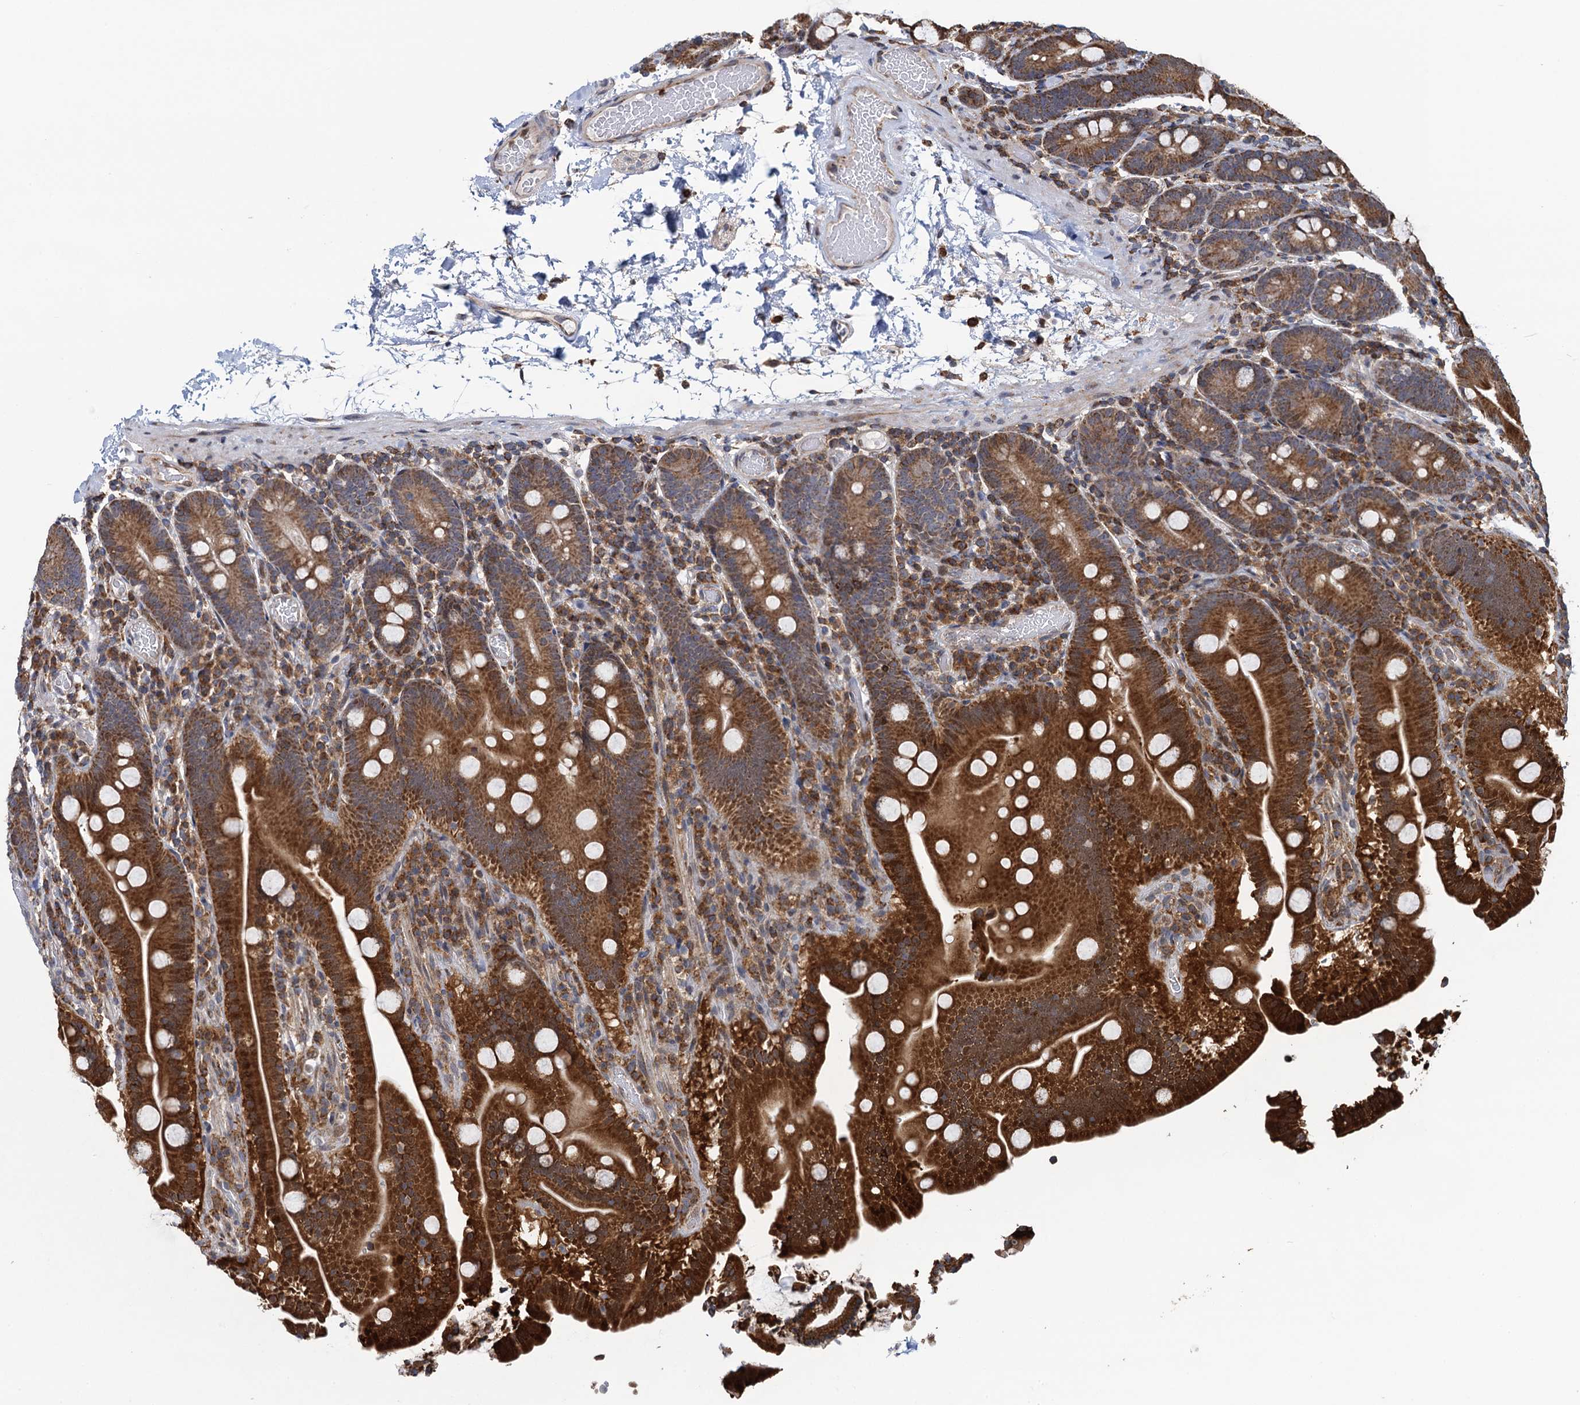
{"staining": {"intensity": "strong", "quantity": ">75%", "location": "cytoplasmic/membranous"}, "tissue": "duodenum", "cell_type": "Glandular cells", "image_type": "normal", "snomed": [{"axis": "morphology", "description": "Normal tissue, NOS"}, {"axis": "topography", "description": "Duodenum"}], "caption": "A brown stain labels strong cytoplasmic/membranous expression of a protein in glandular cells of benign human duodenum.", "gene": "CCDC102A", "patient": {"sex": "male", "age": 55}}